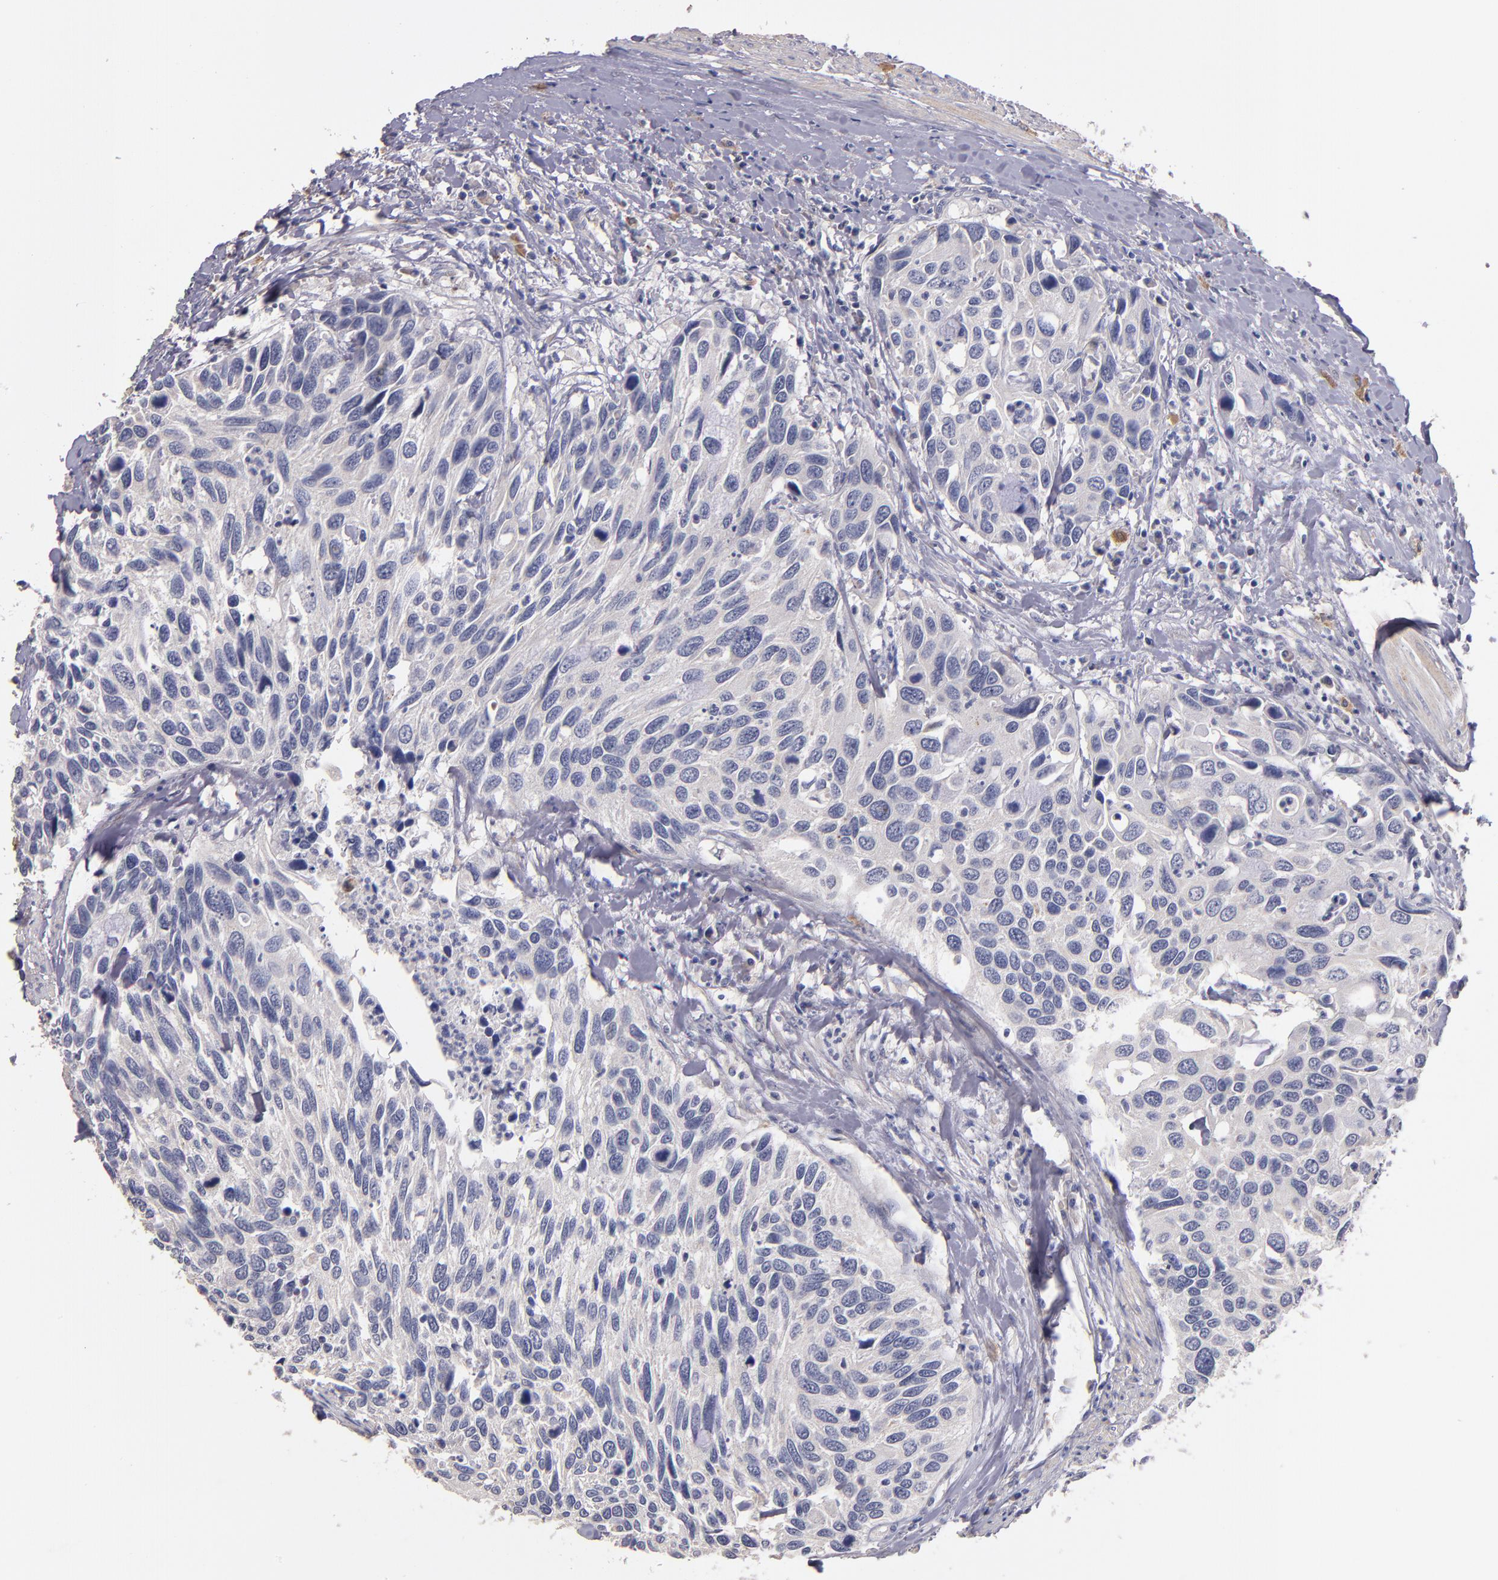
{"staining": {"intensity": "negative", "quantity": "none", "location": "none"}, "tissue": "urothelial cancer", "cell_type": "Tumor cells", "image_type": "cancer", "snomed": [{"axis": "morphology", "description": "Urothelial carcinoma, High grade"}, {"axis": "topography", "description": "Urinary bladder"}], "caption": "Tumor cells show no significant expression in urothelial cancer.", "gene": "MAGEE1", "patient": {"sex": "male", "age": 66}}